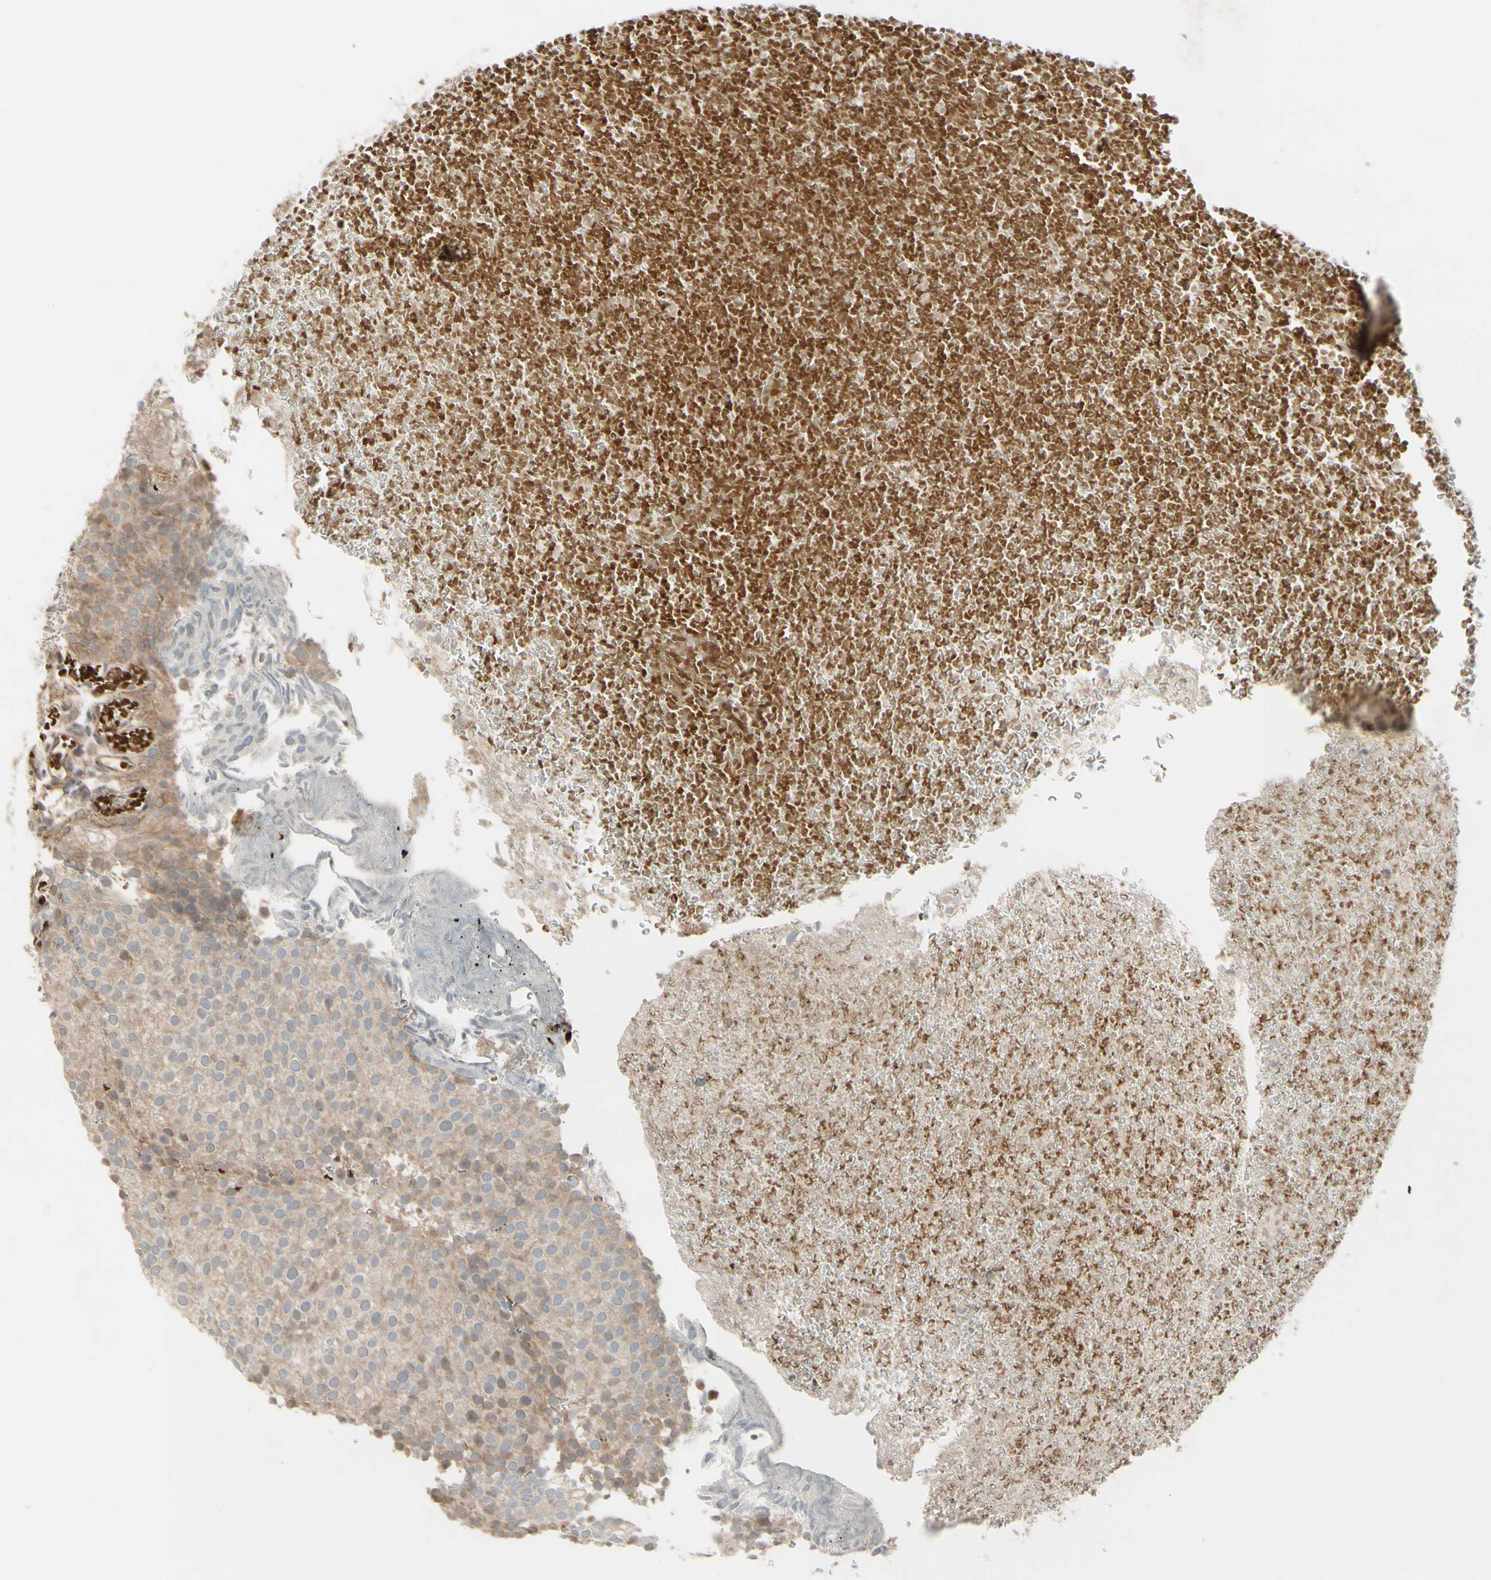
{"staining": {"intensity": "weak", "quantity": "25%-75%", "location": "cytoplasmic/membranous"}, "tissue": "urothelial cancer", "cell_type": "Tumor cells", "image_type": "cancer", "snomed": [{"axis": "morphology", "description": "Urothelial carcinoma, Low grade"}, {"axis": "topography", "description": "Urinary bladder"}], "caption": "IHC micrograph of neoplastic tissue: urothelial carcinoma (low-grade) stained using immunohistochemistry (IHC) exhibits low levels of weak protein expression localized specifically in the cytoplasmic/membranous of tumor cells, appearing as a cytoplasmic/membranous brown color.", "gene": "FGF10", "patient": {"sex": "male", "age": 78}}